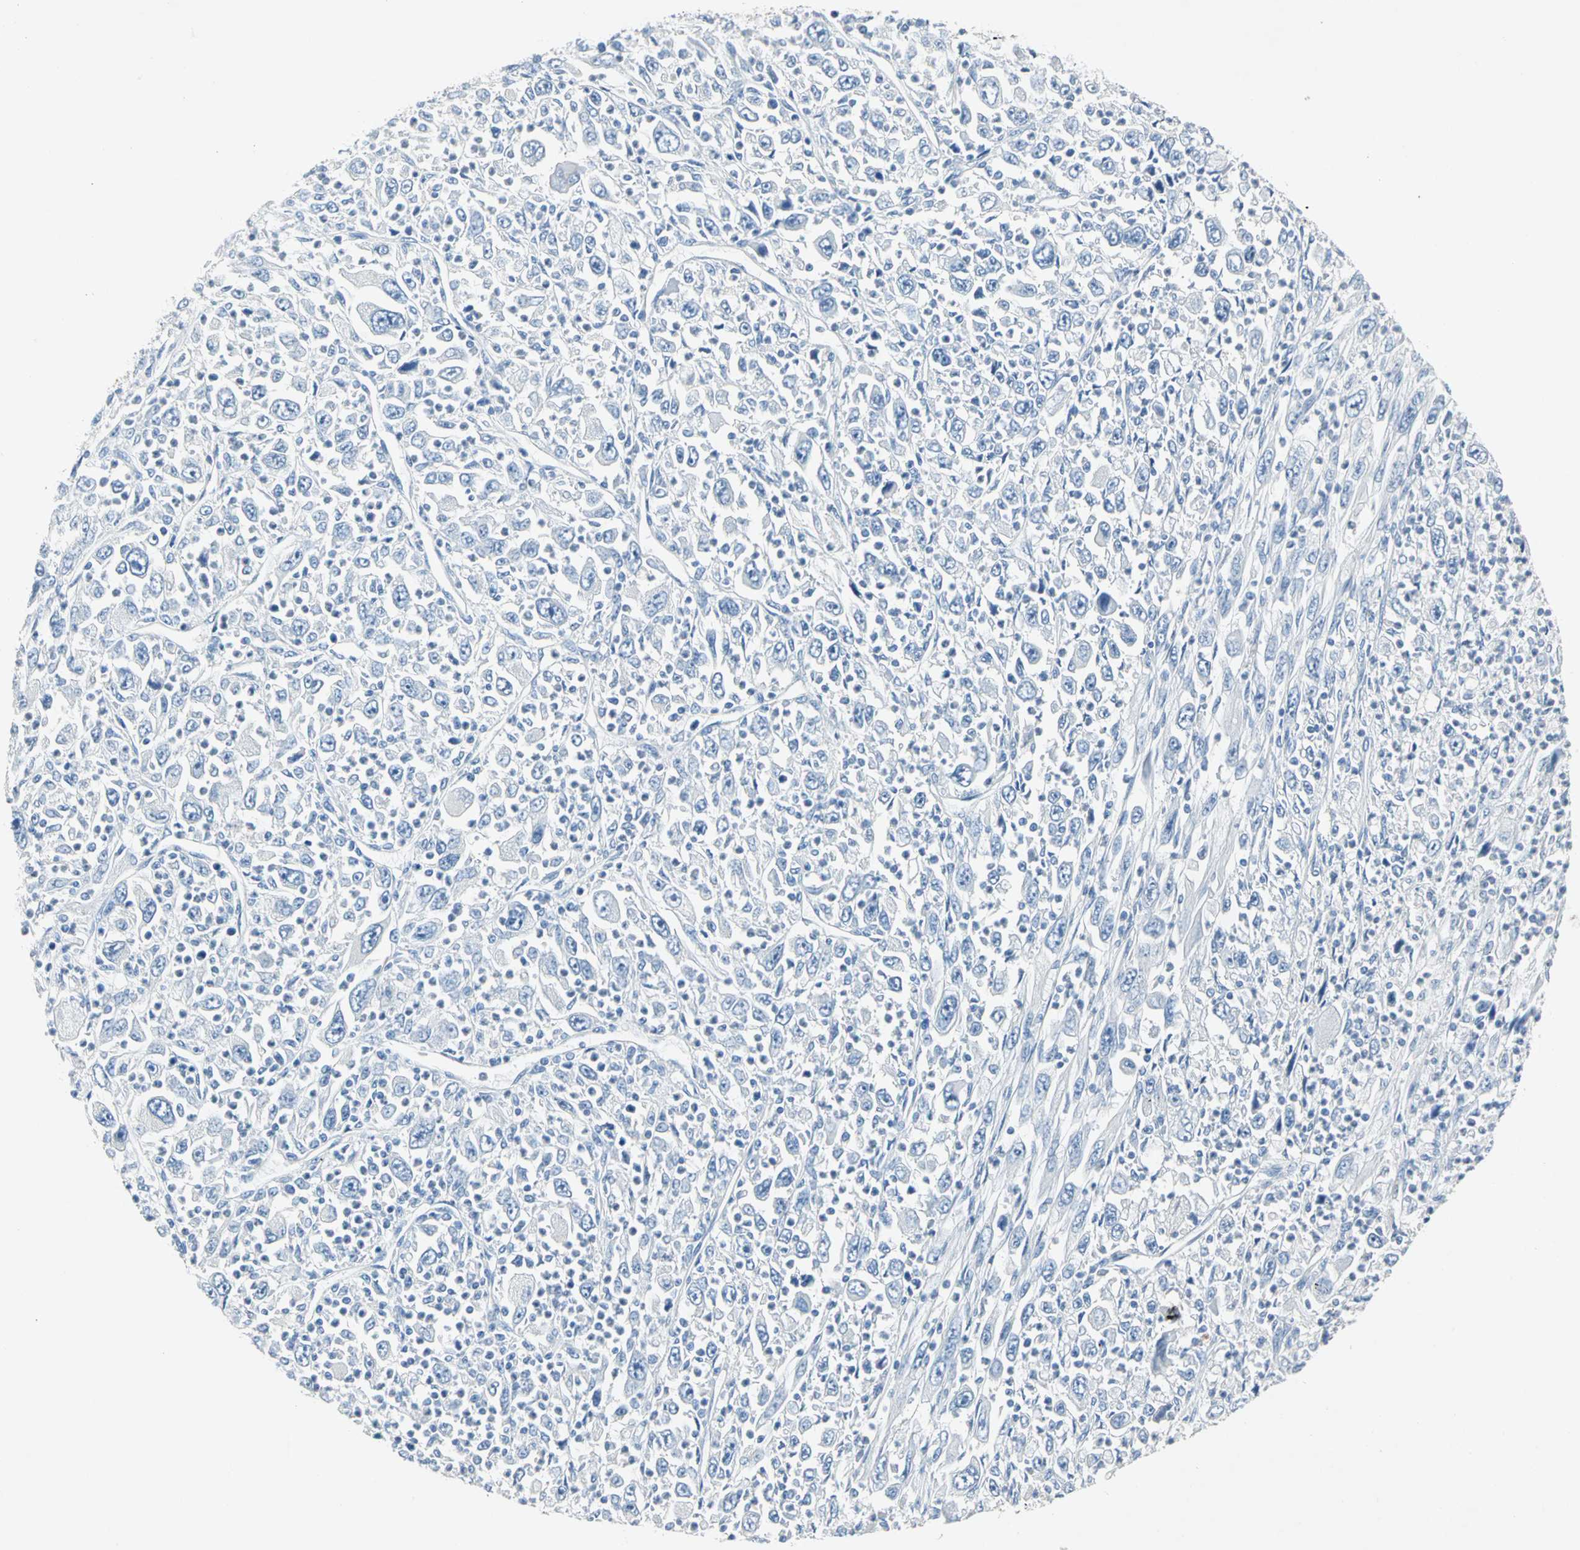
{"staining": {"intensity": "negative", "quantity": "none", "location": "none"}, "tissue": "melanoma", "cell_type": "Tumor cells", "image_type": "cancer", "snomed": [{"axis": "morphology", "description": "Malignant melanoma, Metastatic site"}, {"axis": "topography", "description": "Skin"}], "caption": "Immunohistochemistry micrograph of neoplastic tissue: malignant melanoma (metastatic site) stained with DAB exhibits no significant protein positivity in tumor cells.", "gene": "EFNB3", "patient": {"sex": "female", "age": 56}}